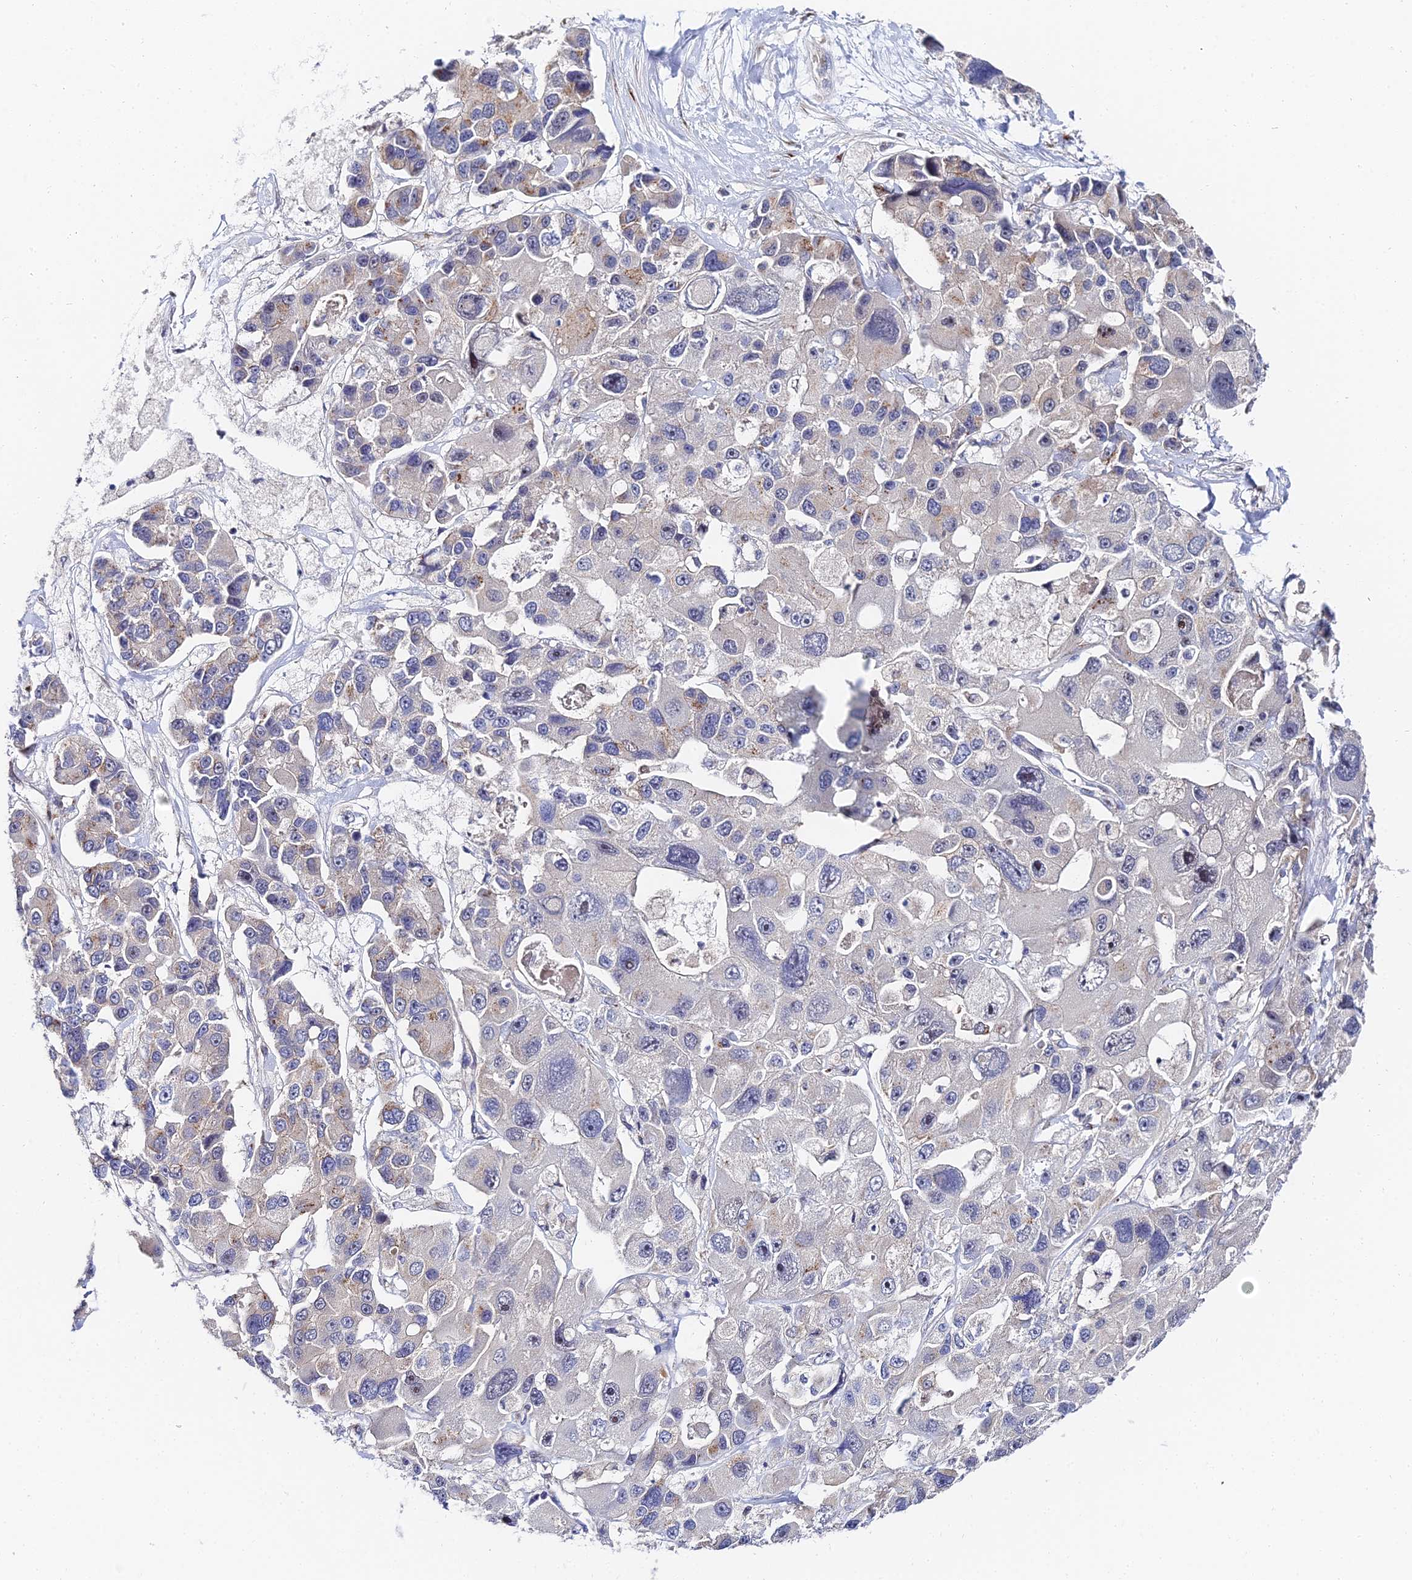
{"staining": {"intensity": "weak", "quantity": "<25%", "location": "cytoplasmic/membranous"}, "tissue": "lung cancer", "cell_type": "Tumor cells", "image_type": "cancer", "snomed": [{"axis": "morphology", "description": "Adenocarcinoma, NOS"}, {"axis": "topography", "description": "Lung"}], "caption": "There is no significant staining in tumor cells of adenocarcinoma (lung).", "gene": "BORCS8", "patient": {"sex": "female", "age": 54}}